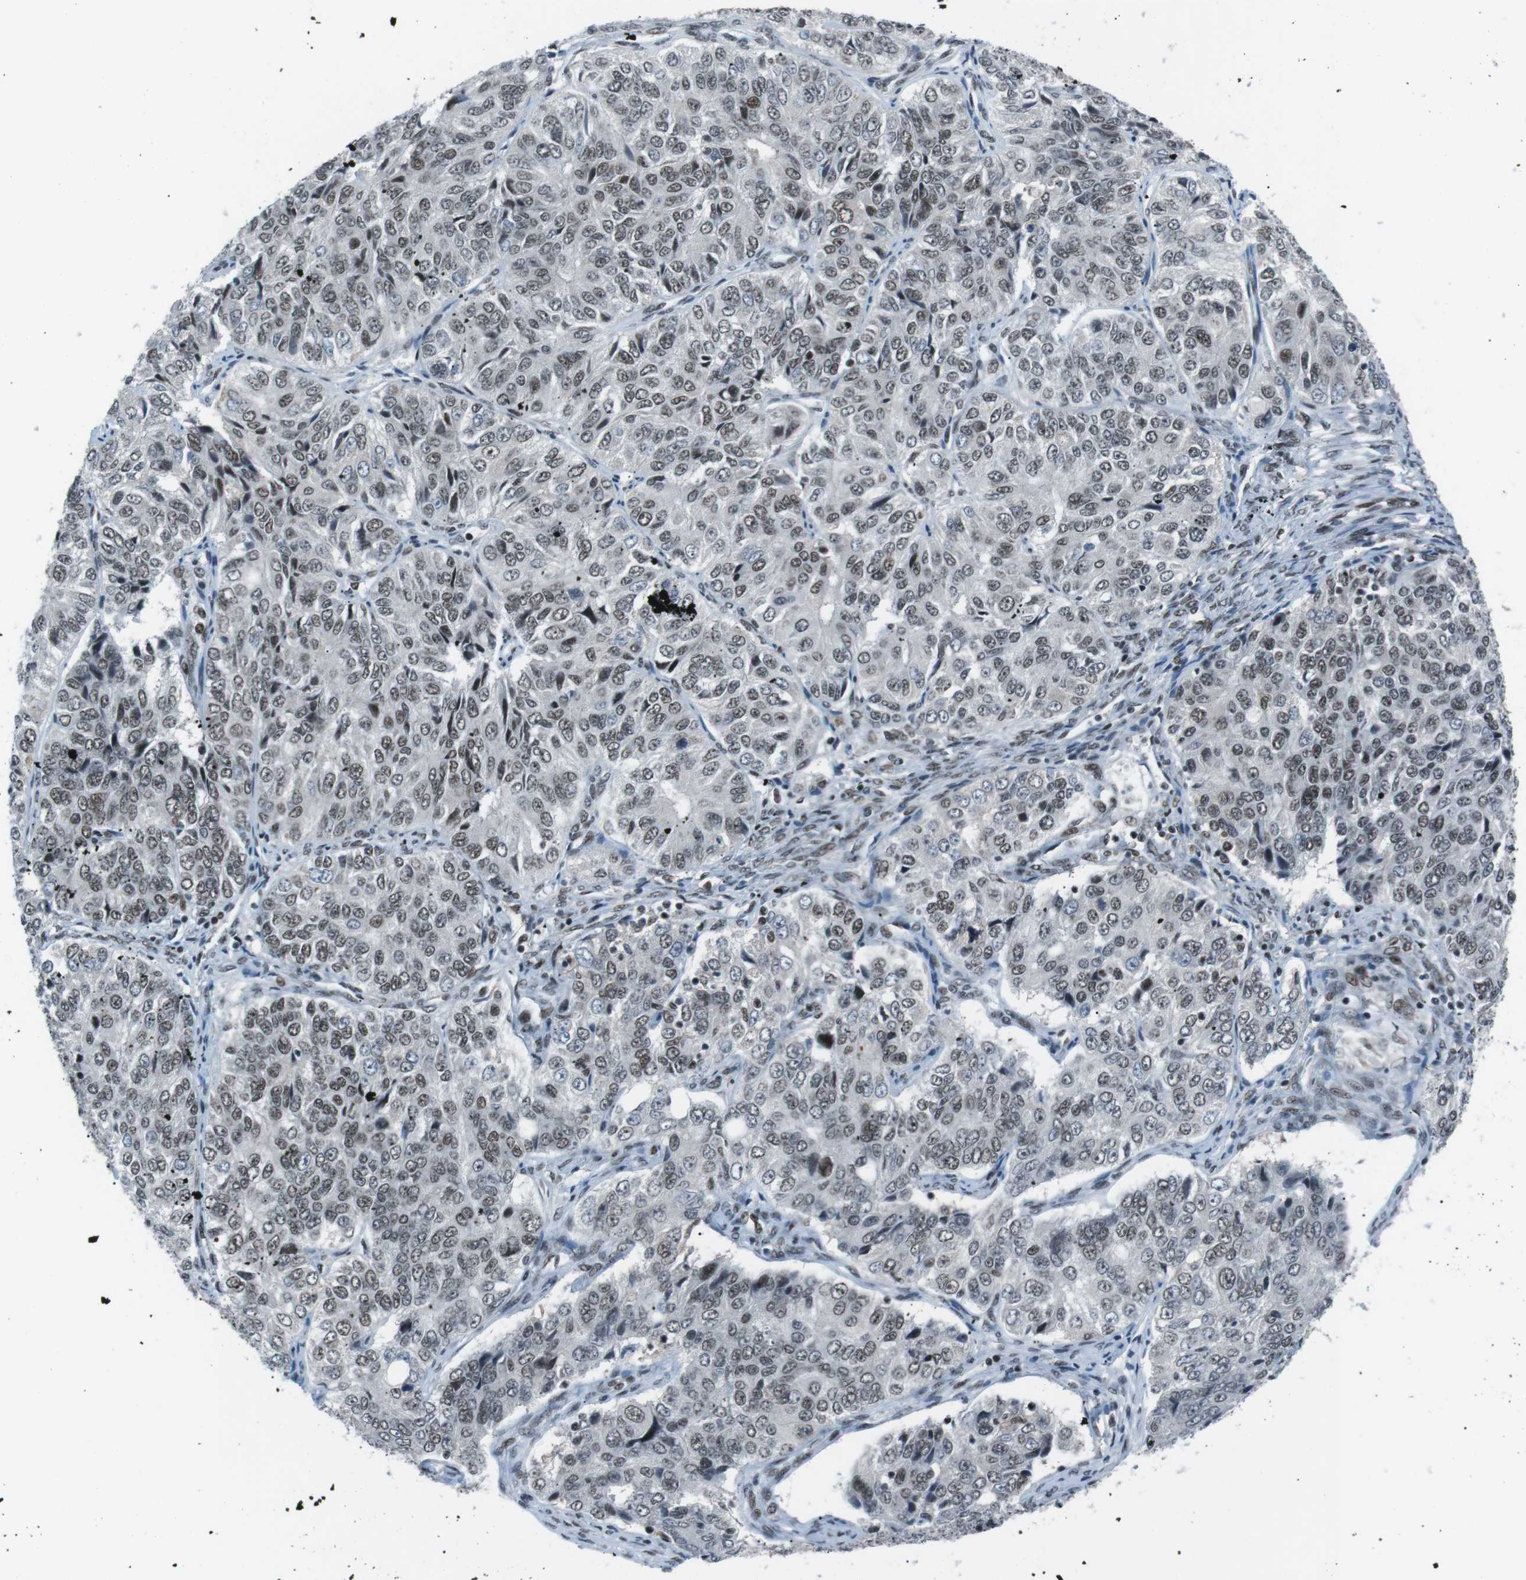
{"staining": {"intensity": "moderate", "quantity": ">75%", "location": "nuclear"}, "tissue": "ovarian cancer", "cell_type": "Tumor cells", "image_type": "cancer", "snomed": [{"axis": "morphology", "description": "Carcinoma, endometroid"}, {"axis": "topography", "description": "Ovary"}], "caption": "Protein expression analysis of ovarian endometroid carcinoma shows moderate nuclear staining in approximately >75% of tumor cells.", "gene": "TAF1", "patient": {"sex": "female", "age": 51}}